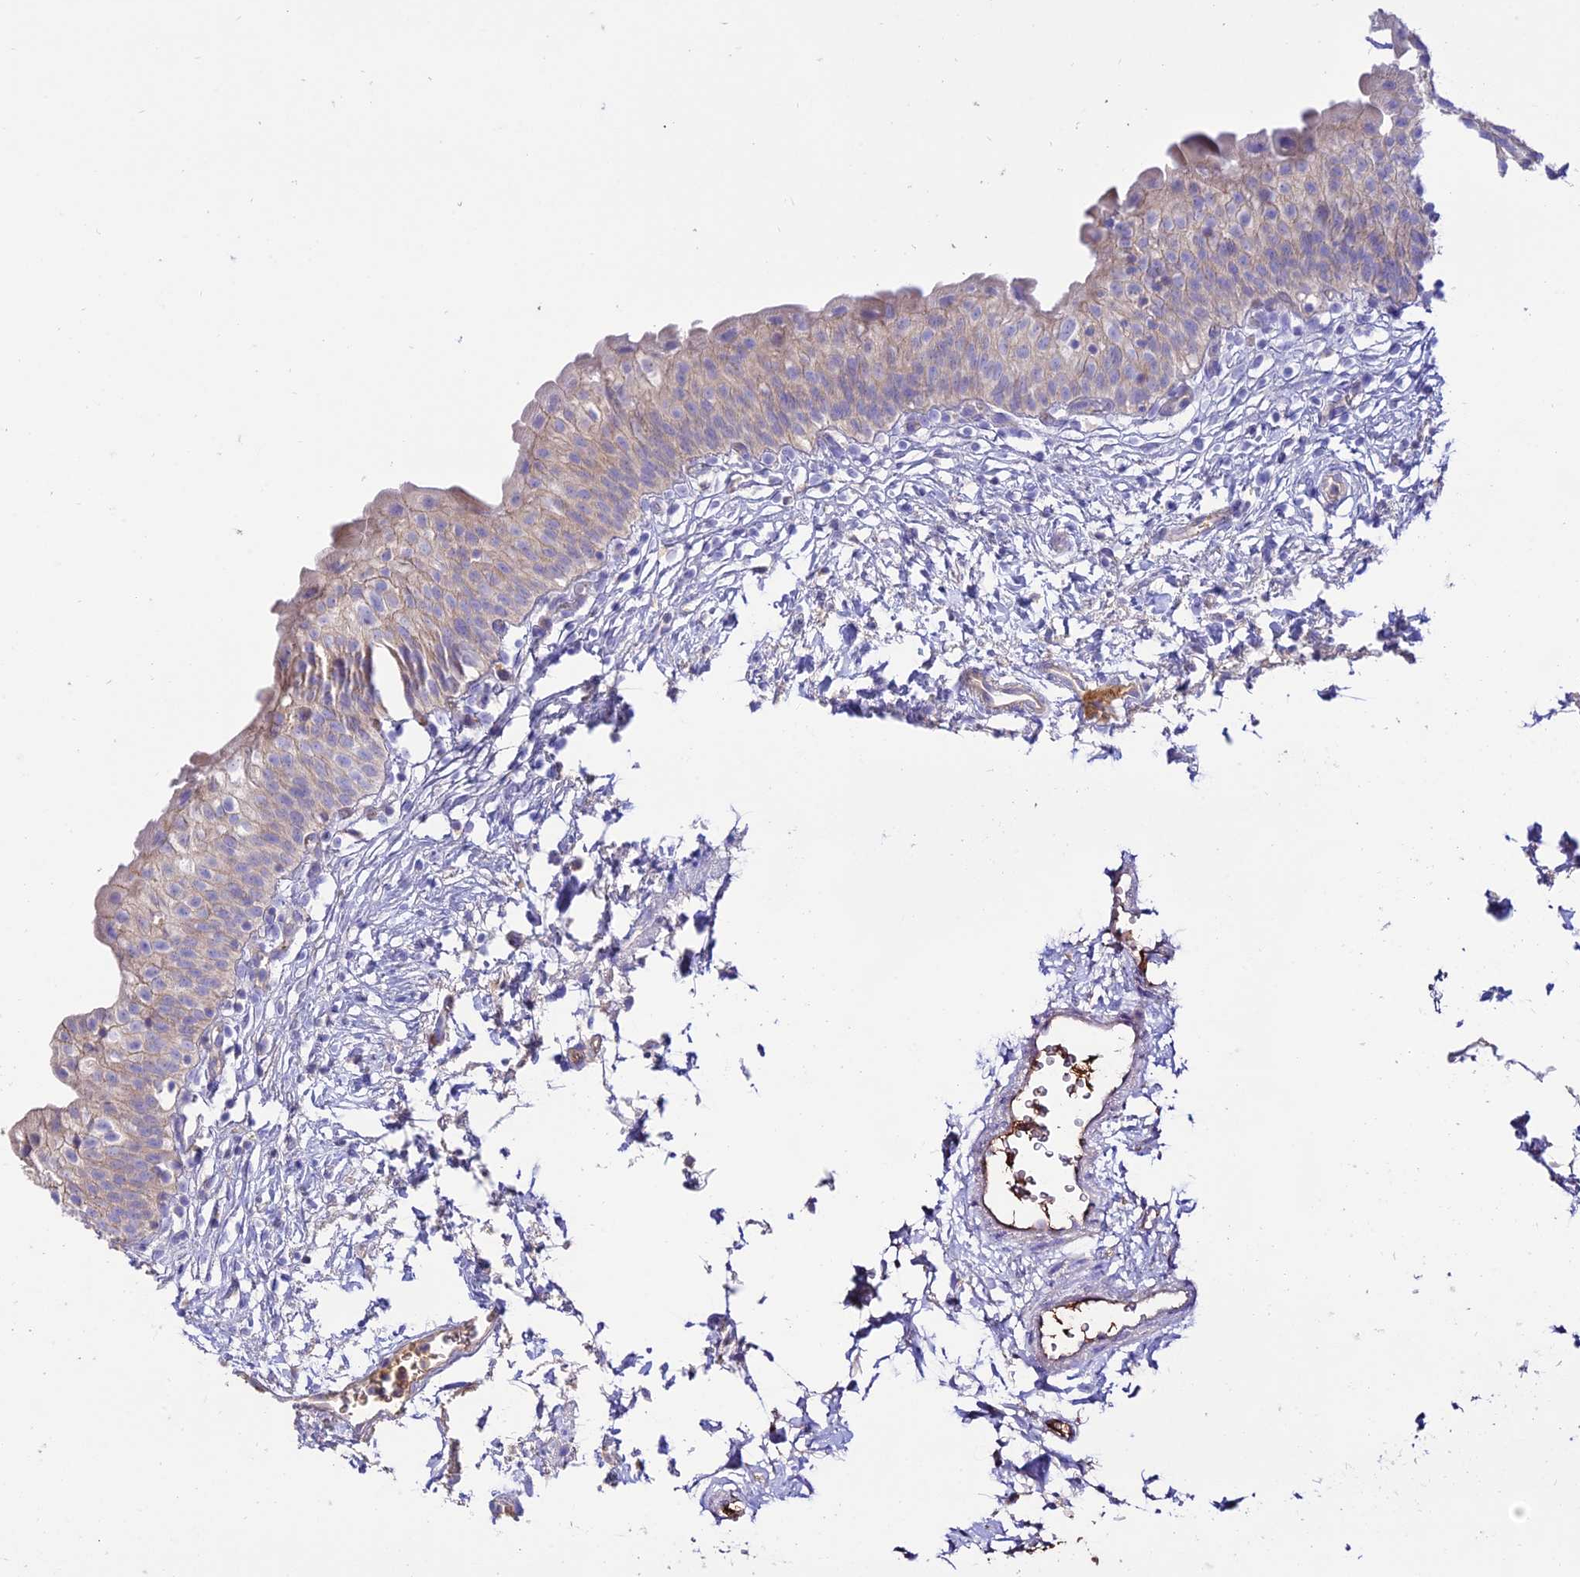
{"staining": {"intensity": "weak", "quantity": "25%-75%", "location": "cytoplasmic/membranous"}, "tissue": "urinary bladder", "cell_type": "Urothelial cells", "image_type": "normal", "snomed": [{"axis": "morphology", "description": "Normal tissue, NOS"}, {"axis": "topography", "description": "Urinary bladder"}], "caption": "Protein staining by immunohistochemistry (IHC) displays weak cytoplasmic/membranous positivity in approximately 25%-75% of urothelial cells in unremarkable urinary bladder.", "gene": "NLRP9", "patient": {"sex": "male", "age": 55}}